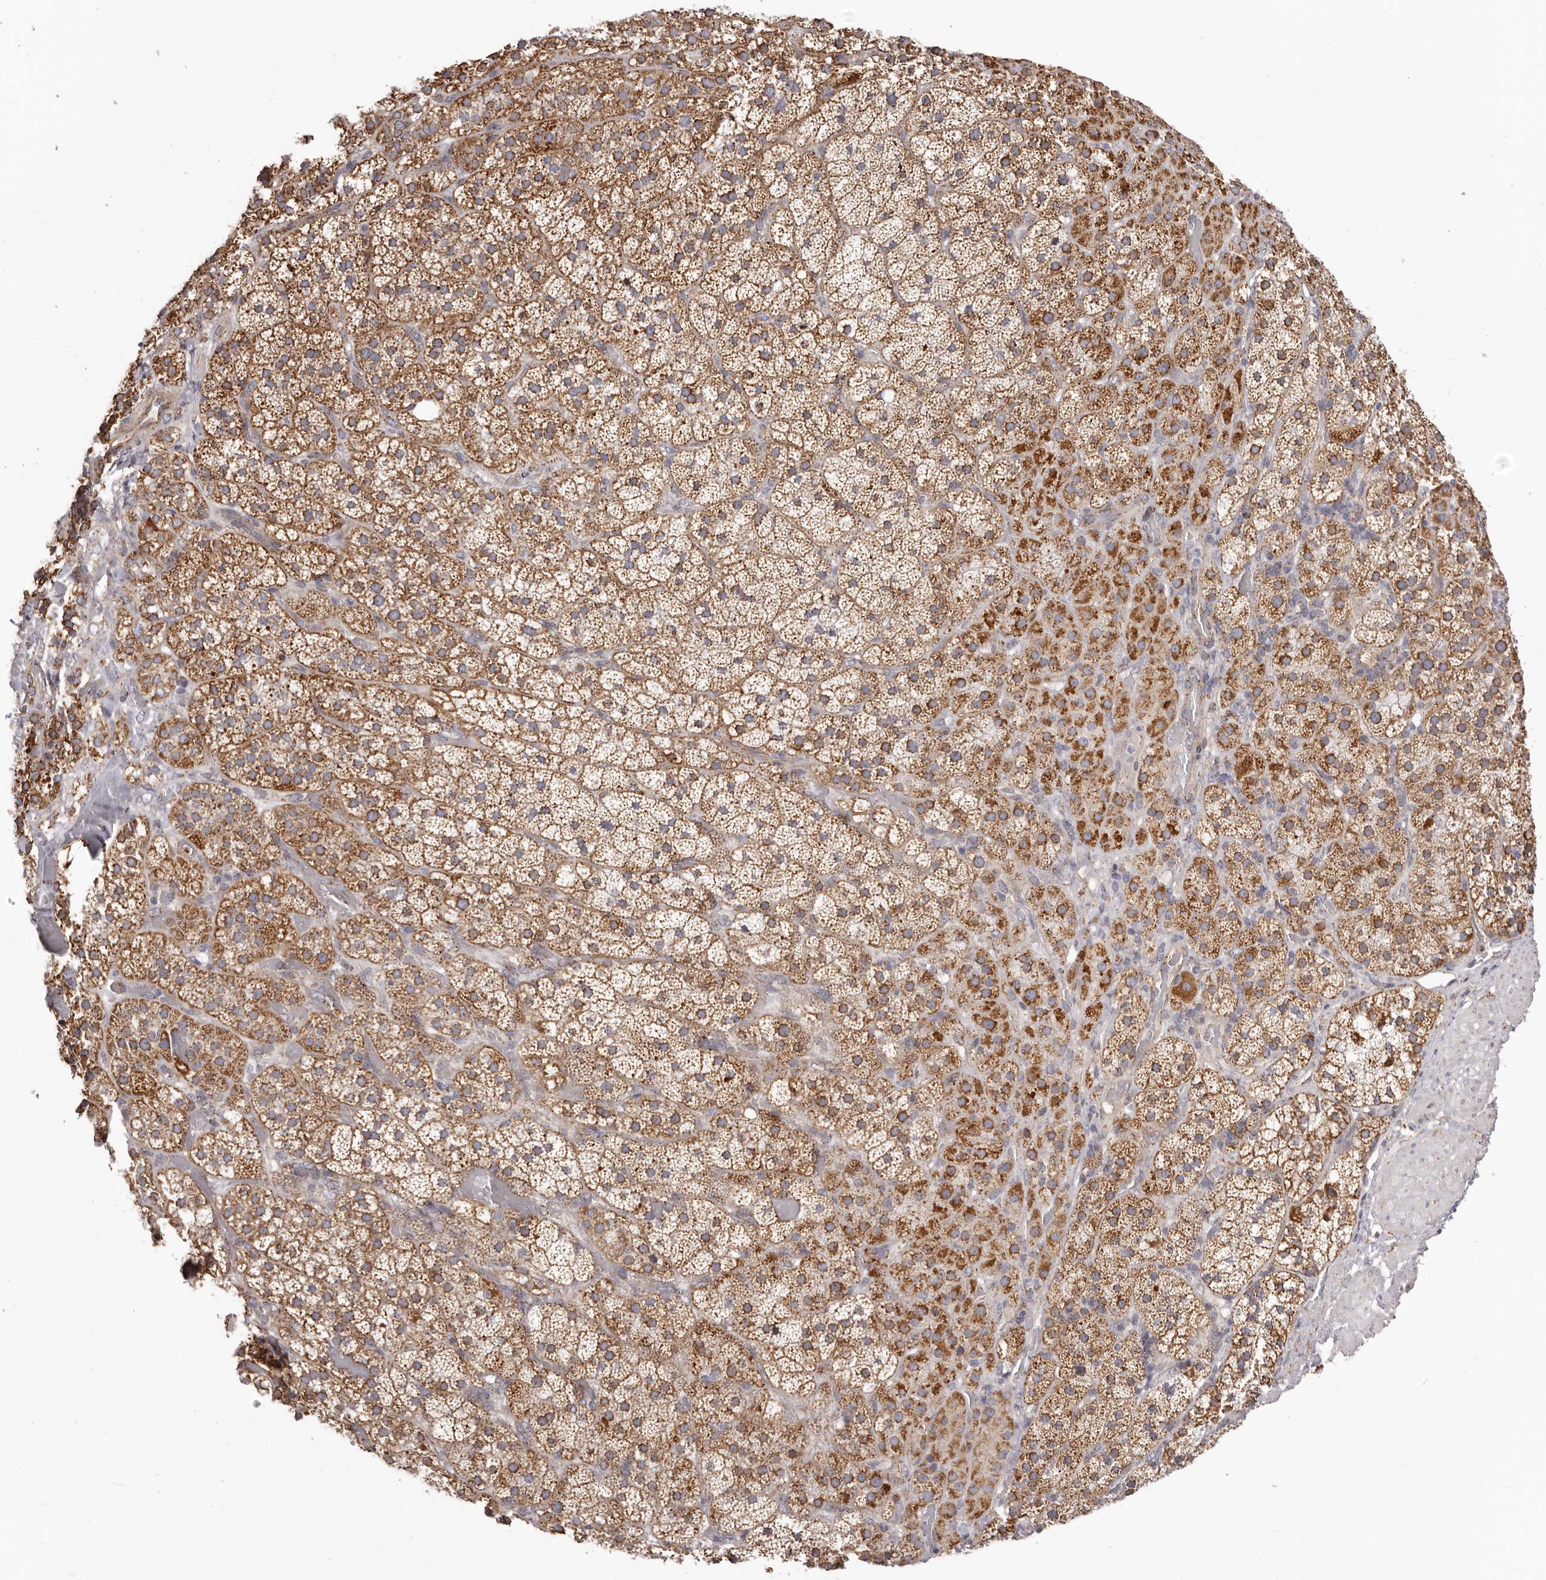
{"staining": {"intensity": "strong", "quantity": ">75%", "location": "cytoplasmic/membranous"}, "tissue": "adrenal gland", "cell_type": "Glandular cells", "image_type": "normal", "snomed": [{"axis": "morphology", "description": "Normal tissue, NOS"}, {"axis": "topography", "description": "Adrenal gland"}], "caption": "Strong cytoplasmic/membranous staining for a protein is appreciated in approximately >75% of glandular cells of benign adrenal gland using immunohistochemistry (IHC).", "gene": "CHRM2", "patient": {"sex": "male", "age": 57}}